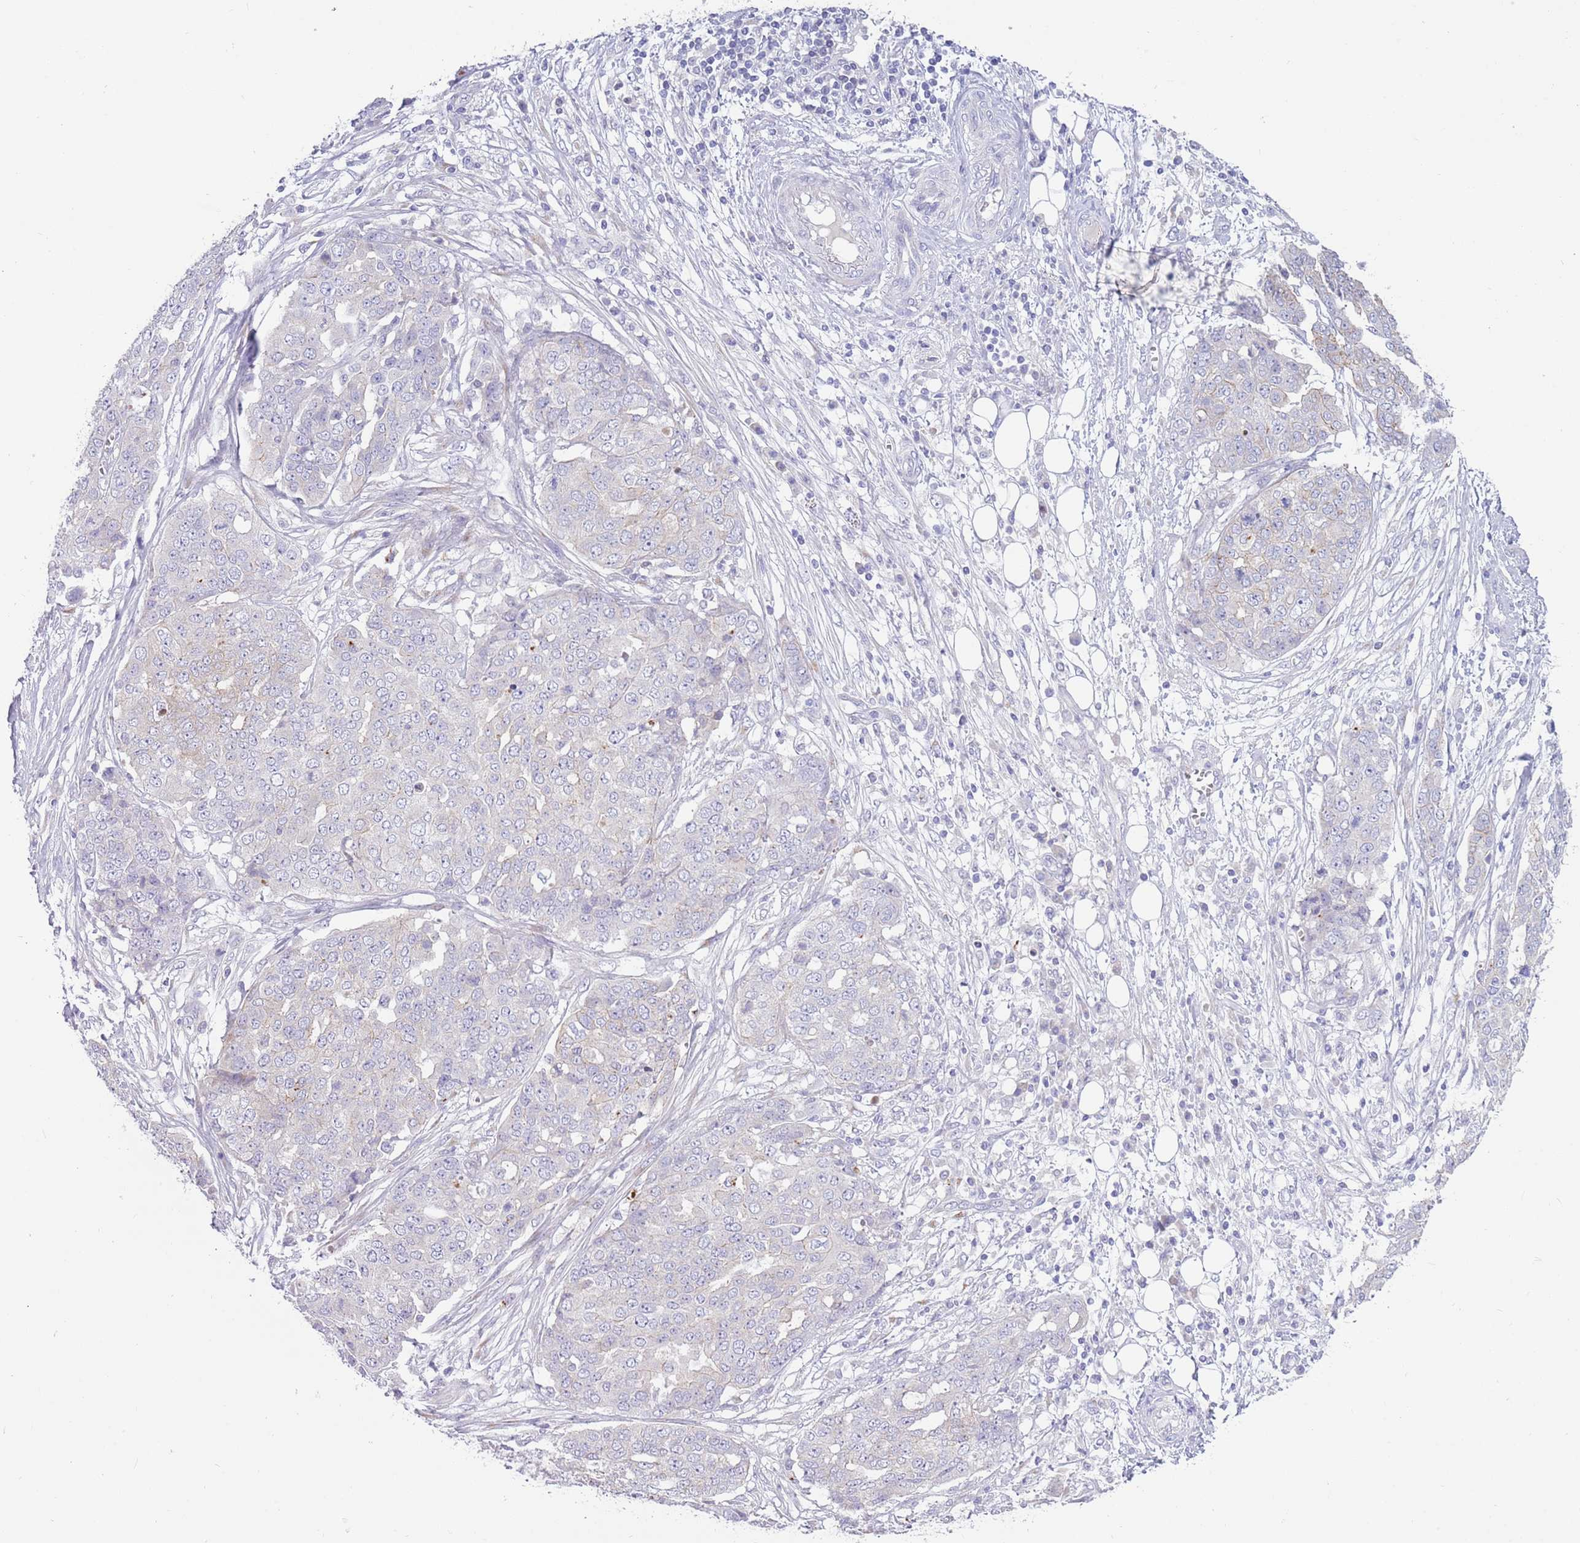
{"staining": {"intensity": "negative", "quantity": "none", "location": "none"}, "tissue": "ovarian cancer", "cell_type": "Tumor cells", "image_type": "cancer", "snomed": [{"axis": "morphology", "description": "Cystadenocarcinoma, serous, NOS"}, {"axis": "topography", "description": "Soft tissue"}, {"axis": "topography", "description": "Ovary"}], "caption": "Tumor cells show no significant protein expression in serous cystadenocarcinoma (ovarian).", "gene": "DDHD1", "patient": {"sex": "female", "age": 57}}